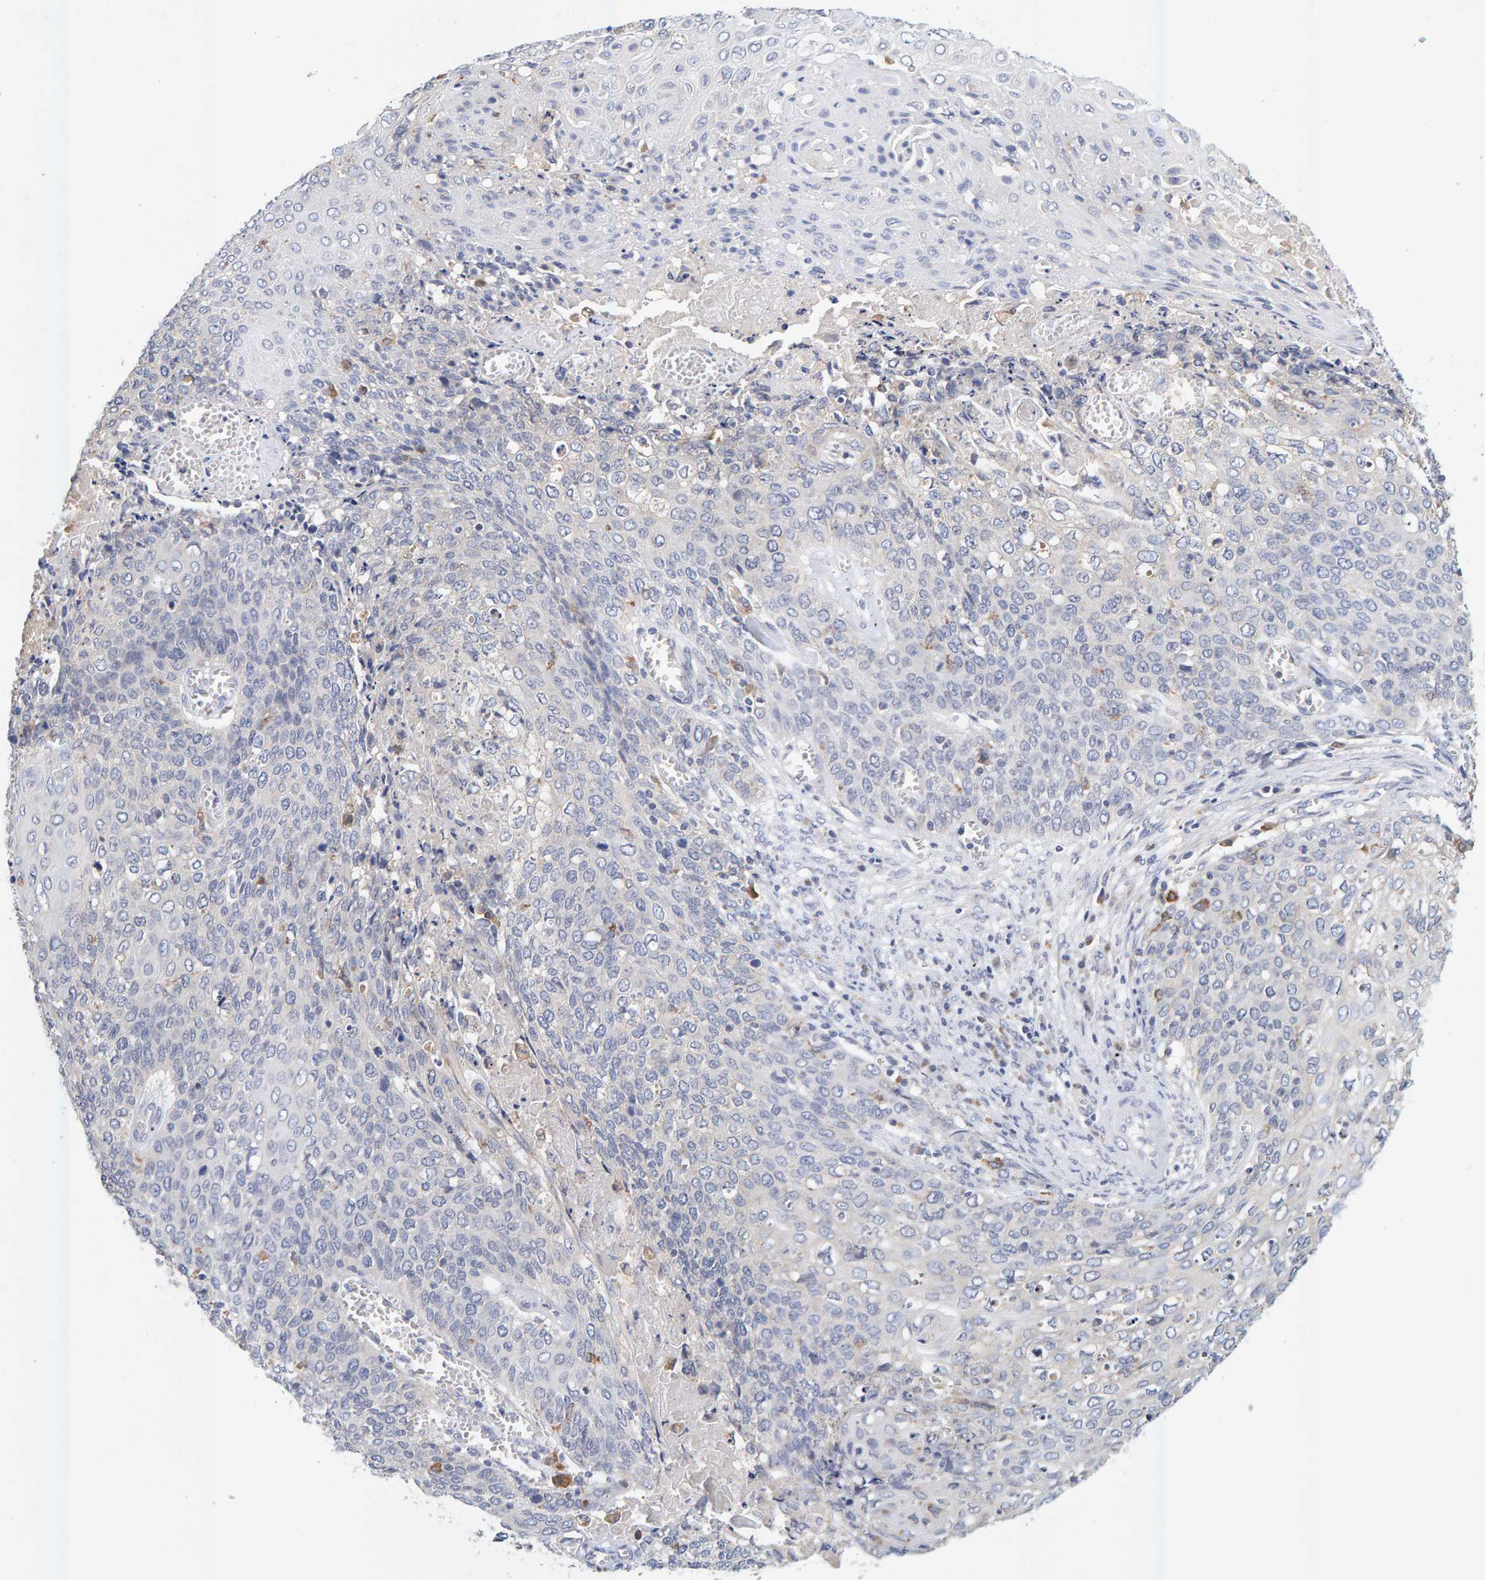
{"staining": {"intensity": "negative", "quantity": "none", "location": "none"}, "tissue": "cervical cancer", "cell_type": "Tumor cells", "image_type": "cancer", "snomed": [{"axis": "morphology", "description": "Squamous cell carcinoma, NOS"}, {"axis": "topography", "description": "Cervix"}], "caption": "High magnification brightfield microscopy of cervical cancer stained with DAB (brown) and counterstained with hematoxylin (blue): tumor cells show no significant positivity.", "gene": "SGPL1", "patient": {"sex": "female", "age": 39}}